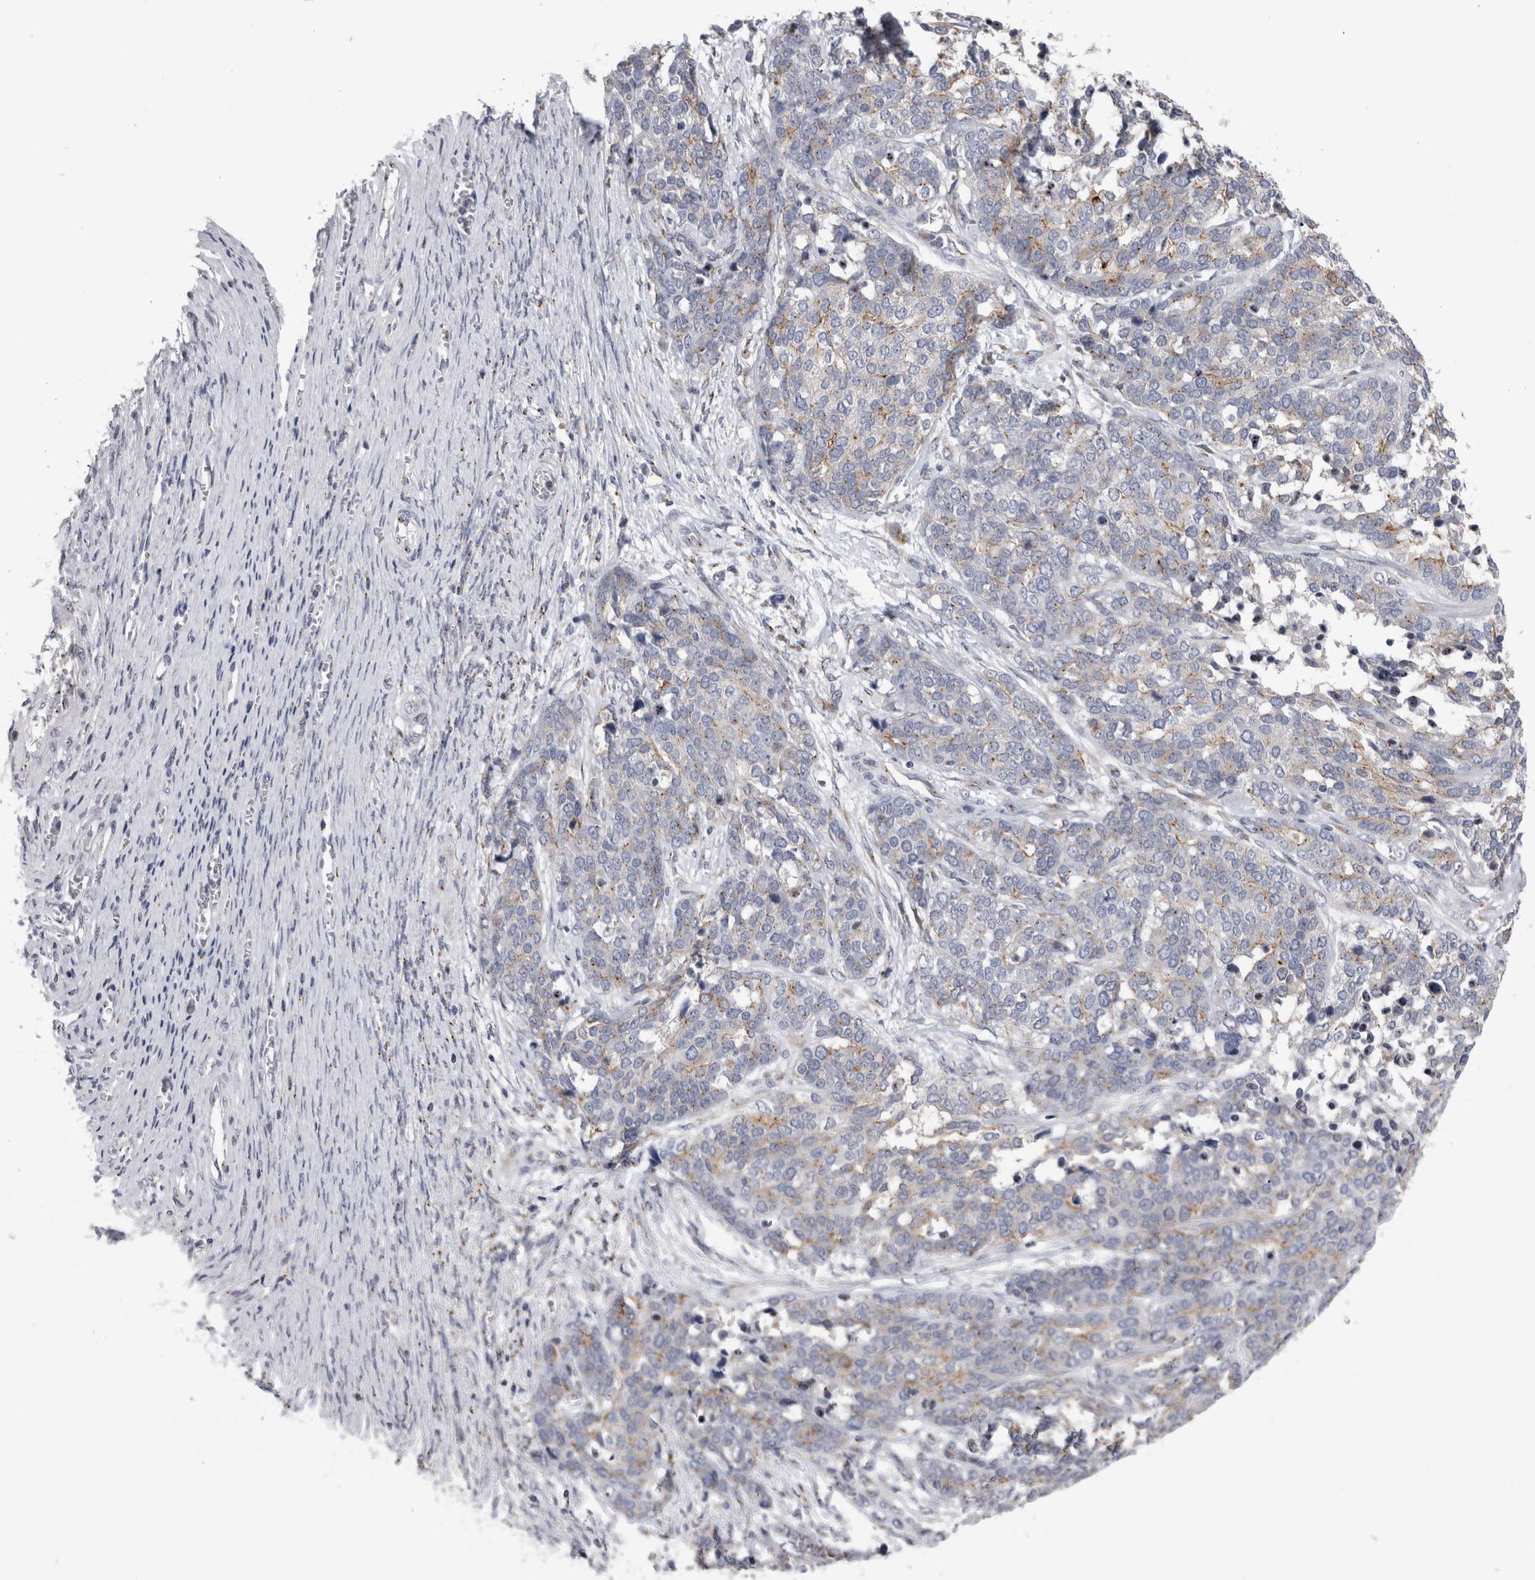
{"staining": {"intensity": "weak", "quantity": "25%-75%", "location": "cytoplasmic/membranous"}, "tissue": "ovarian cancer", "cell_type": "Tumor cells", "image_type": "cancer", "snomed": [{"axis": "morphology", "description": "Cystadenocarcinoma, serous, NOS"}, {"axis": "topography", "description": "Ovary"}], "caption": "Weak cytoplasmic/membranous positivity for a protein is identified in approximately 25%-75% of tumor cells of ovarian serous cystadenocarcinoma using immunohistochemistry (IHC).", "gene": "AKAP9", "patient": {"sex": "female", "age": 44}}